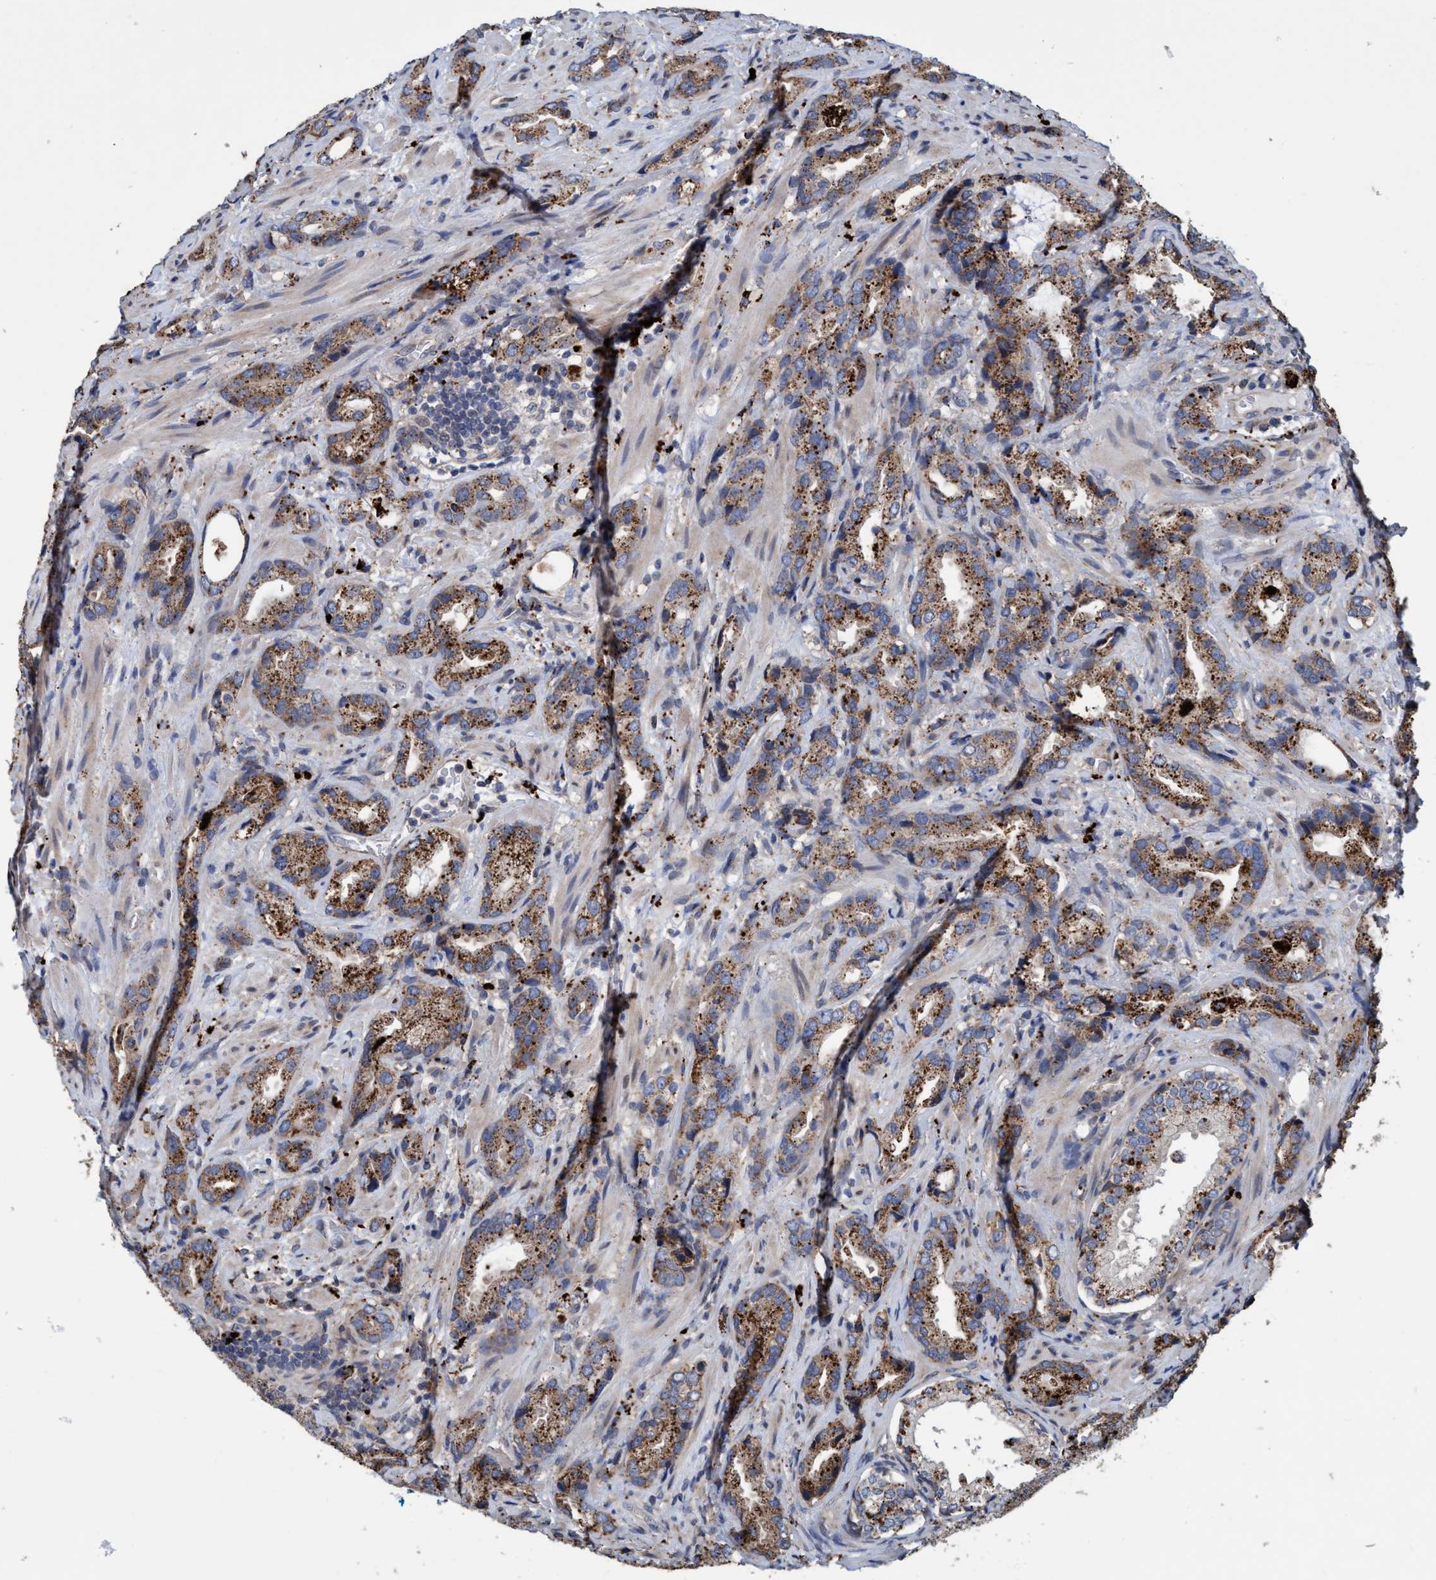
{"staining": {"intensity": "strong", "quantity": ">75%", "location": "cytoplasmic/membranous"}, "tissue": "prostate cancer", "cell_type": "Tumor cells", "image_type": "cancer", "snomed": [{"axis": "morphology", "description": "Adenocarcinoma, High grade"}, {"axis": "topography", "description": "Prostate"}], "caption": "The photomicrograph exhibits immunohistochemical staining of prostate cancer (adenocarcinoma (high-grade)). There is strong cytoplasmic/membranous expression is present in approximately >75% of tumor cells. (IHC, brightfield microscopy, high magnification).", "gene": "BBS9", "patient": {"sex": "male", "age": 63}}